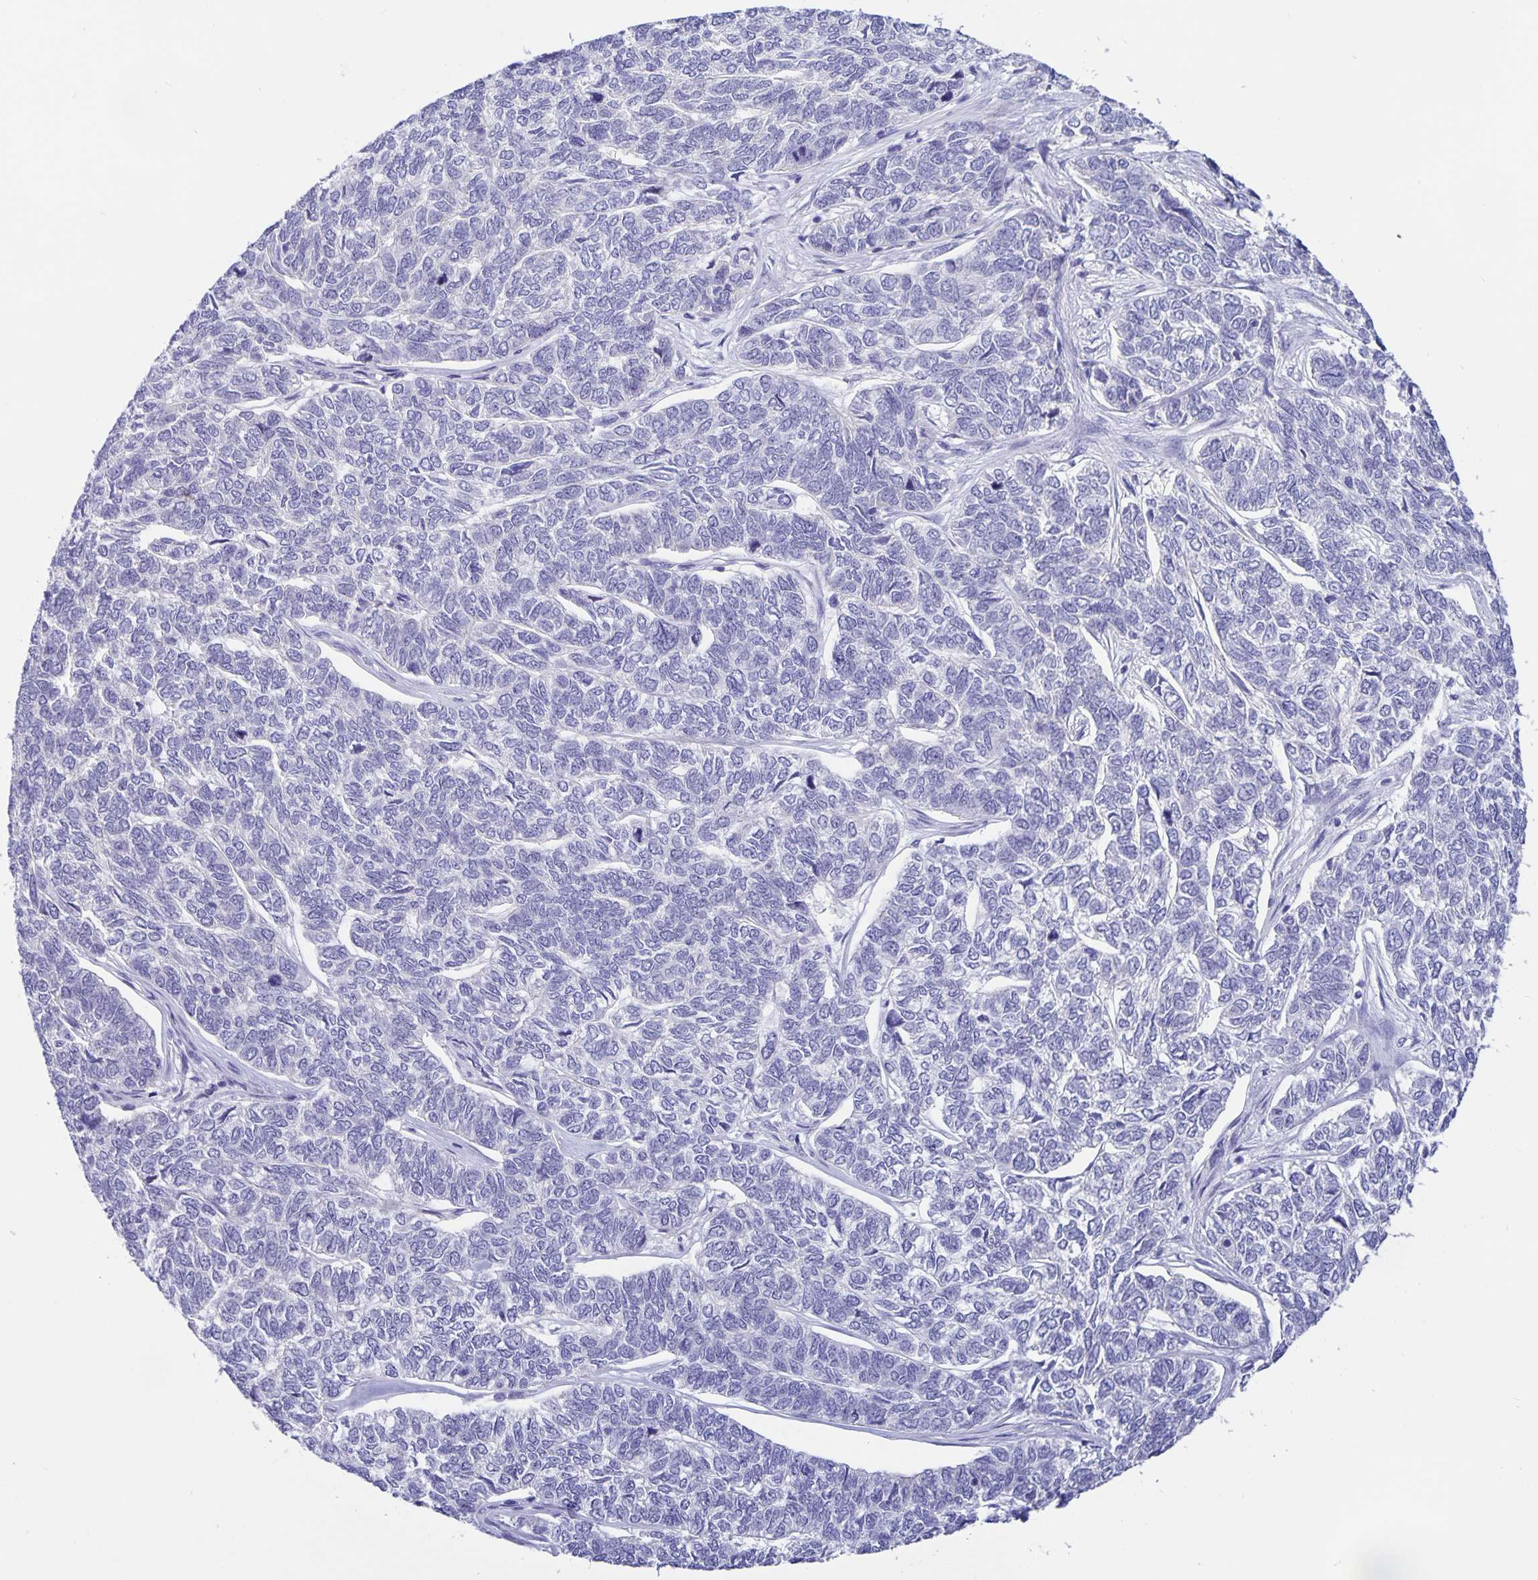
{"staining": {"intensity": "negative", "quantity": "none", "location": "none"}, "tissue": "skin cancer", "cell_type": "Tumor cells", "image_type": "cancer", "snomed": [{"axis": "morphology", "description": "Basal cell carcinoma"}, {"axis": "topography", "description": "Skin"}], "caption": "This is an immunohistochemistry (IHC) histopathology image of basal cell carcinoma (skin). There is no positivity in tumor cells.", "gene": "ERMN", "patient": {"sex": "female", "age": 65}}